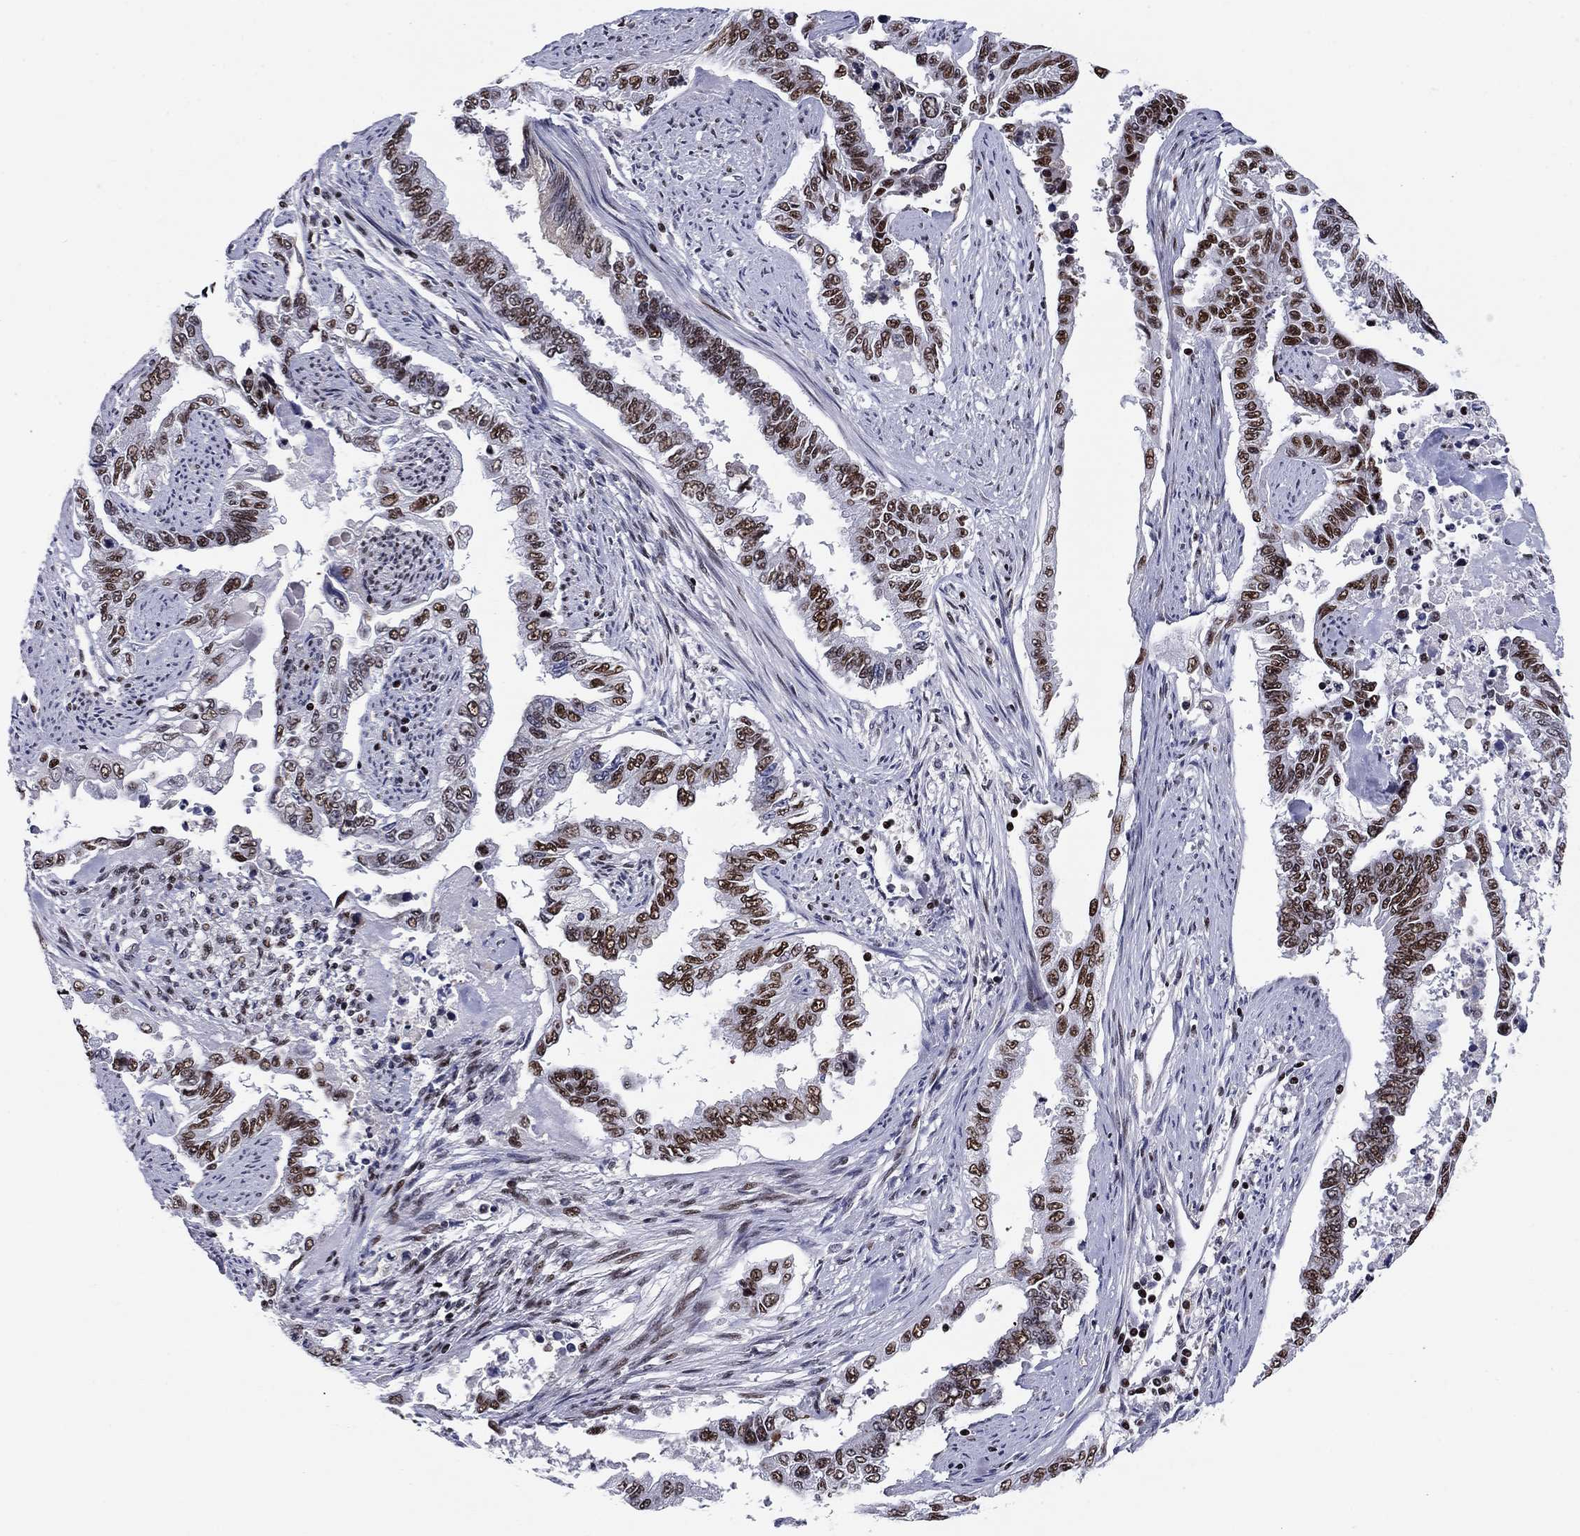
{"staining": {"intensity": "strong", "quantity": ">75%", "location": "nuclear"}, "tissue": "endometrial cancer", "cell_type": "Tumor cells", "image_type": "cancer", "snomed": [{"axis": "morphology", "description": "Adenocarcinoma, NOS"}, {"axis": "topography", "description": "Uterus"}], "caption": "The immunohistochemical stain labels strong nuclear staining in tumor cells of endometrial cancer tissue.", "gene": "RPRD1B", "patient": {"sex": "female", "age": 59}}